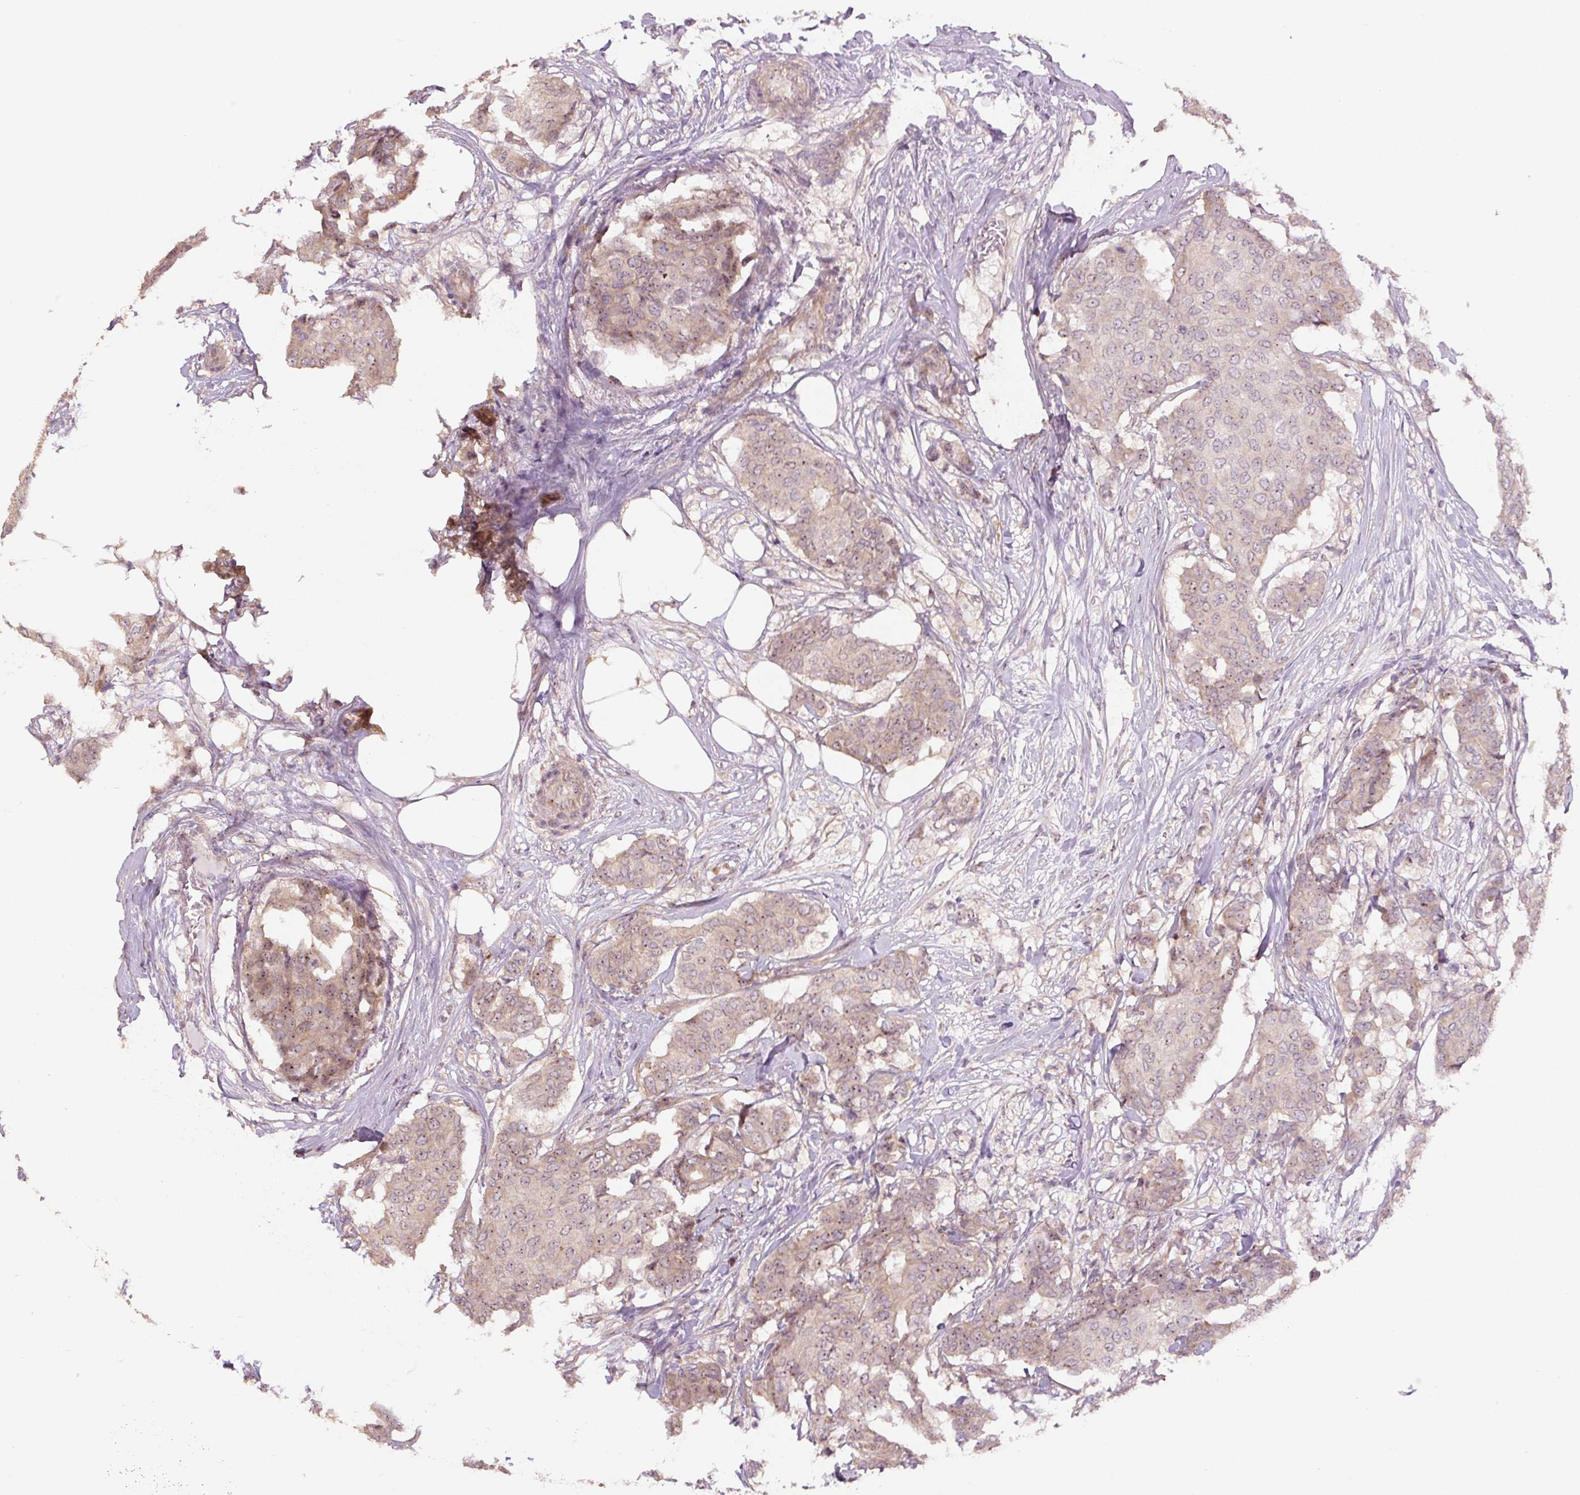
{"staining": {"intensity": "weak", "quantity": "25%-75%", "location": "cytoplasmic/membranous,nuclear"}, "tissue": "breast cancer", "cell_type": "Tumor cells", "image_type": "cancer", "snomed": [{"axis": "morphology", "description": "Duct carcinoma"}, {"axis": "topography", "description": "Breast"}], "caption": "Infiltrating ductal carcinoma (breast) stained with DAB (3,3'-diaminobenzidine) immunohistochemistry demonstrates low levels of weak cytoplasmic/membranous and nuclear expression in approximately 25%-75% of tumor cells. The protein of interest is shown in brown color, while the nuclei are stained blue.", "gene": "TMEM151B", "patient": {"sex": "female", "age": 75}}